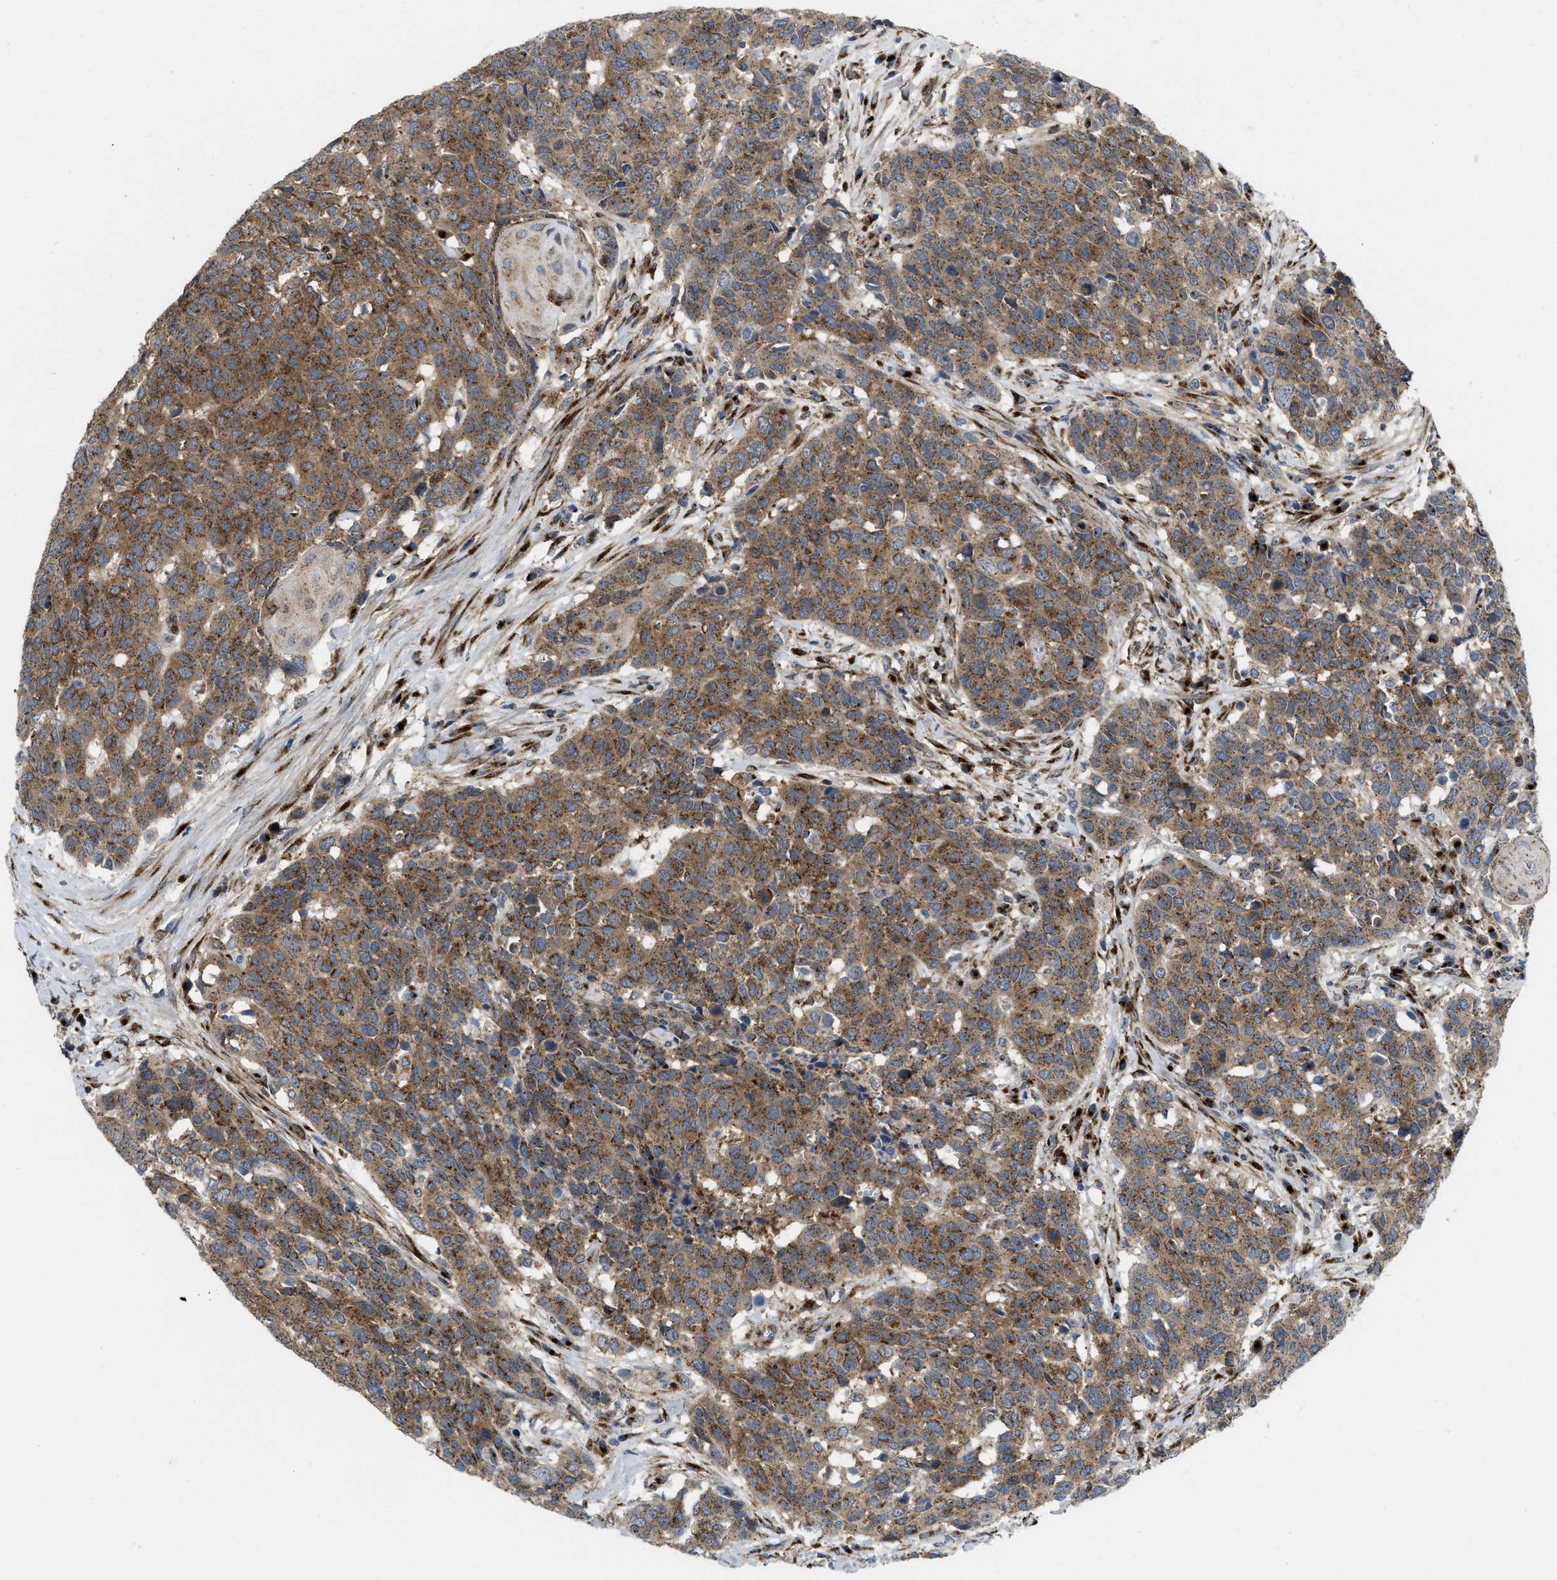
{"staining": {"intensity": "moderate", "quantity": ">75%", "location": "cytoplasmic/membranous"}, "tissue": "head and neck cancer", "cell_type": "Tumor cells", "image_type": "cancer", "snomed": [{"axis": "morphology", "description": "Squamous cell carcinoma, NOS"}, {"axis": "topography", "description": "Head-Neck"}], "caption": "A photomicrograph showing moderate cytoplasmic/membranous positivity in approximately >75% of tumor cells in head and neck cancer, as visualized by brown immunohistochemical staining.", "gene": "ZNF70", "patient": {"sex": "male", "age": 66}}